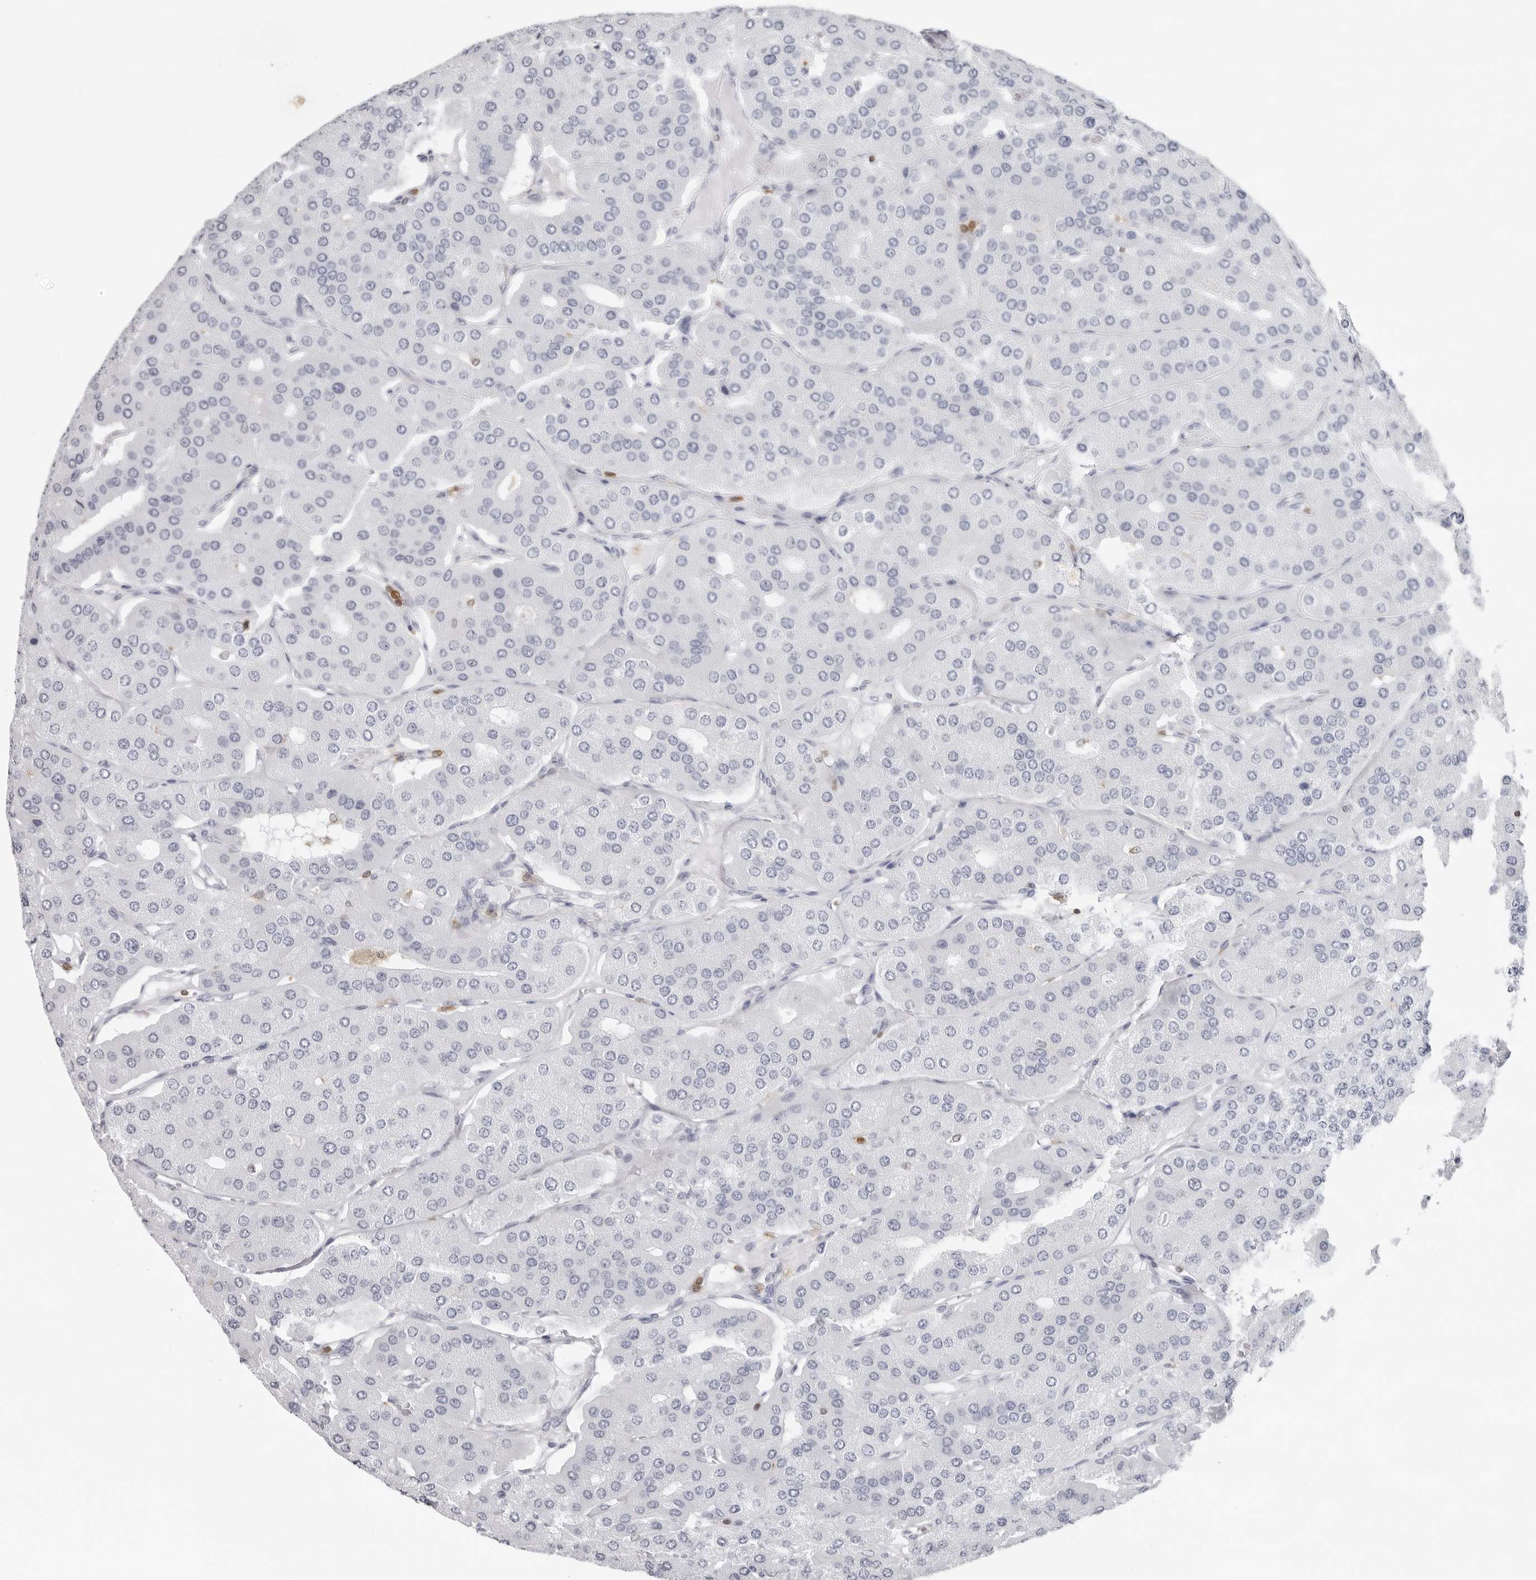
{"staining": {"intensity": "negative", "quantity": "none", "location": "none"}, "tissue": "parathyroid gland", "cell_type": "Glandular cells", "image_type": "normal", "snomed": [{"axis": "morphology", "description": "Normal tissue, NOS"}, {"axis": "morphology", "description": "Adenoma, NOS"}, {"axis": "topography", "description": "Parathyroid gland"}], "caption": "This image is of unremarkable parathyroid gland stained with IHC to label a protein in brown with the nuclei are counter-stained blue. There is no positivity in glandular cells.", "gene": "FMNL1", "patient": {"sex": "female", "age": 86}}